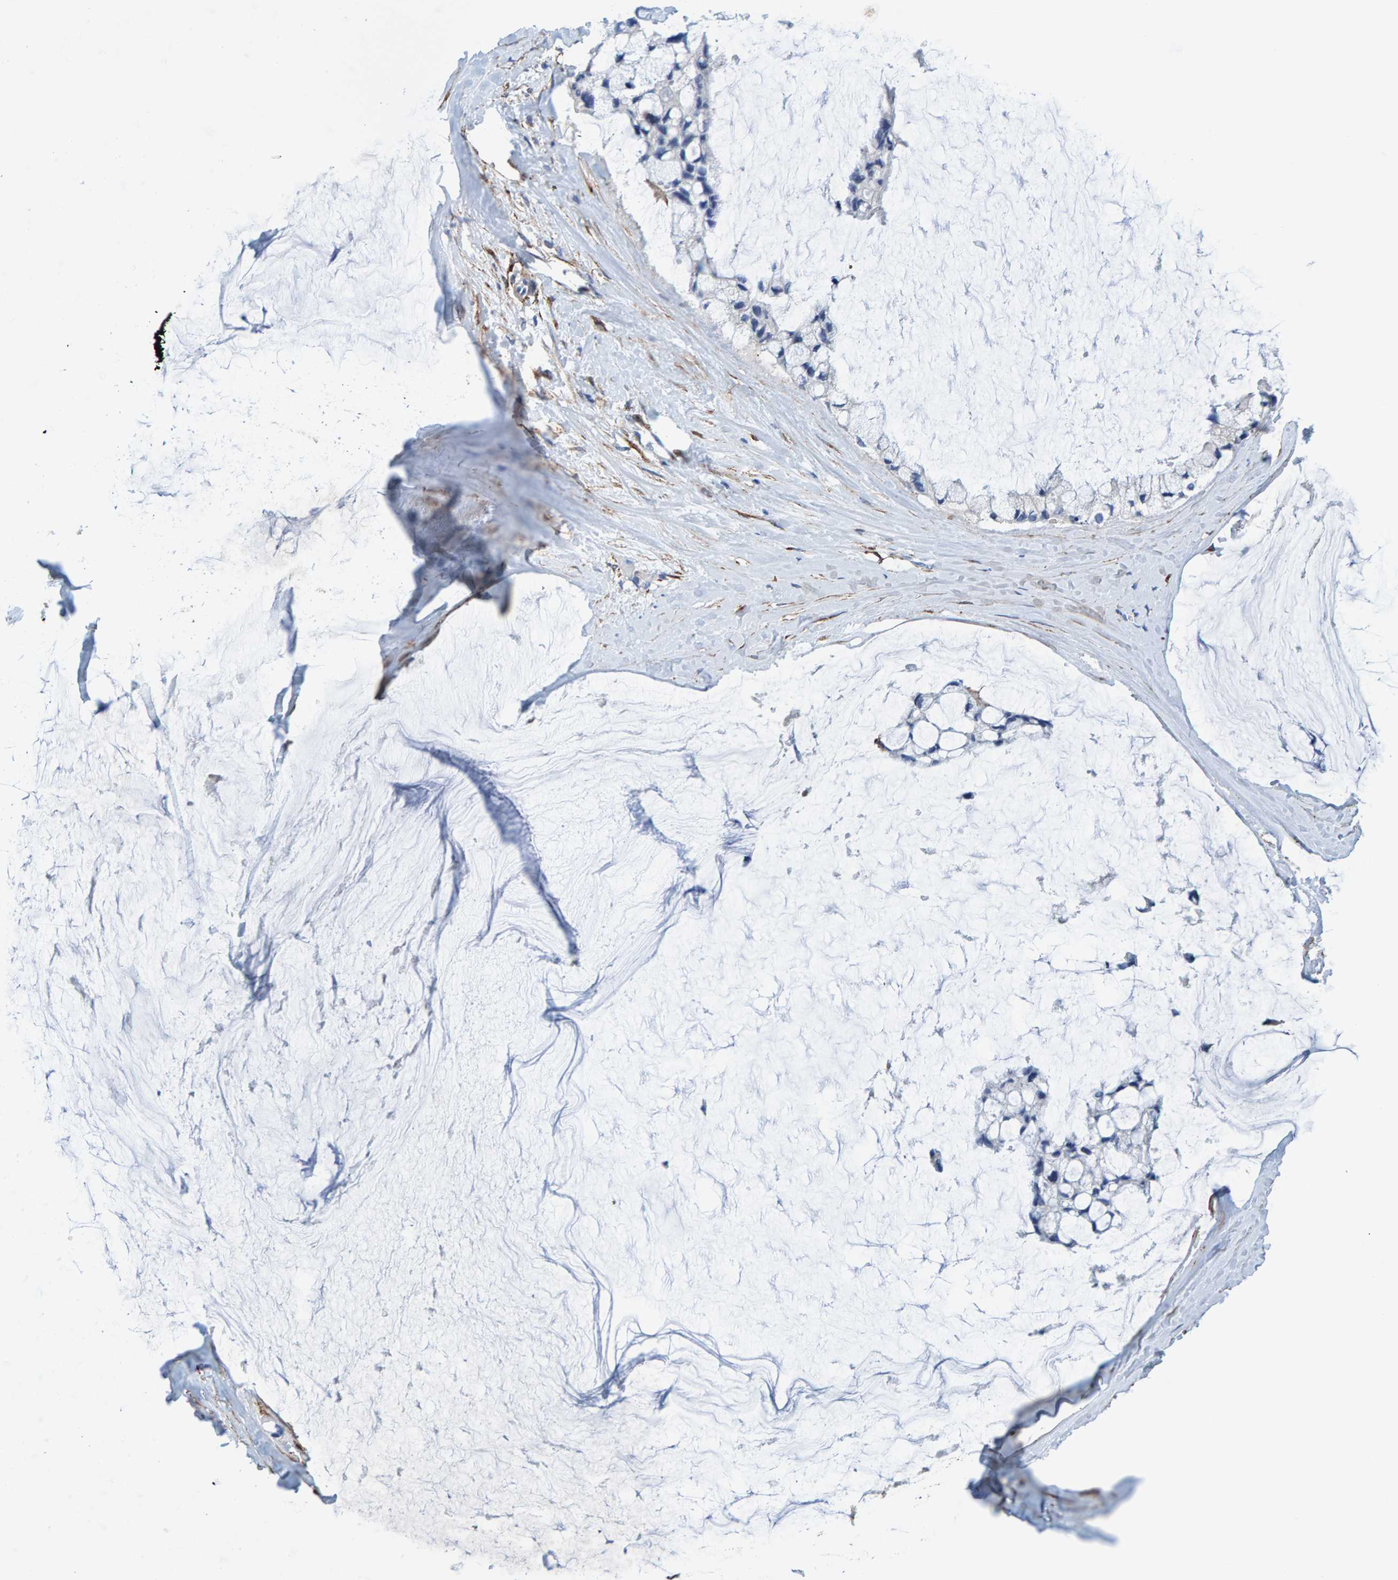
{"staining": {"intensity": "negative", "quantity": "none", "location": "none"}, "tissue": "ovarian cancer", "cell_type": "Tumor cells", "image_type": "cancer", "snomed": [{"axis": "morphology", "description": "Cystadenocarcinoma, mucinous, NOS"}, {"axis": "topography", "description": "Ovary"}], "caption": "This is a histopathology image of immunohistochemistry staining of ovarian cancer (mucinous cystadenocarcinoma), which shows no expression in tumor cells.", "gene": "LRP1", "patient": {"sex": "female", "age": 39}}